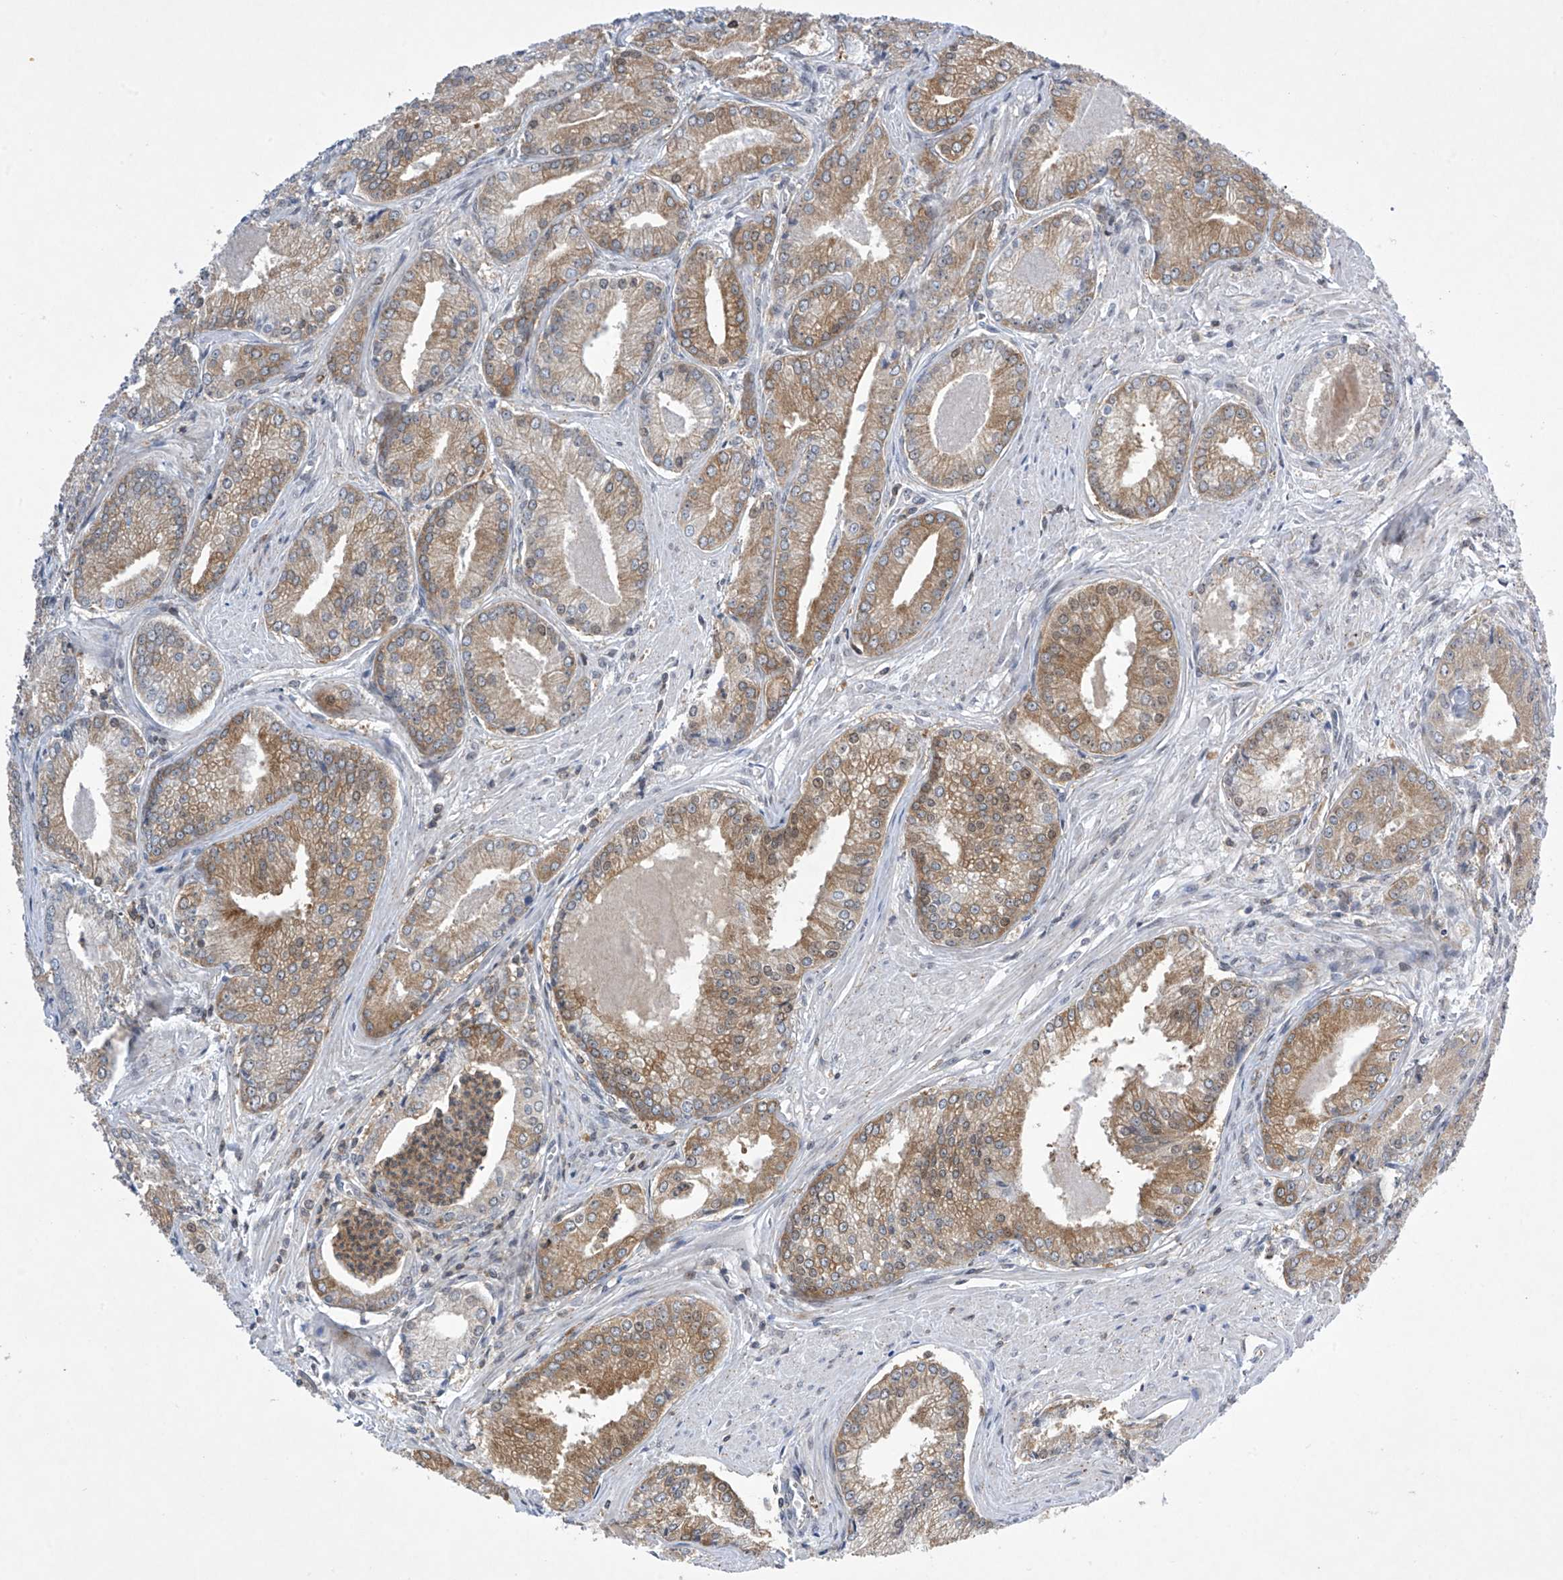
{"staining": {"intensity": "moderate", "quantity": ">75%", "location": "cytoplasmic/membranous"}, "tissue": "prostate cancer", "cell_type": "Tumor cells", "image_type": "cancer", "snomed": [{"axis": "morphology", "description": "Adenocarcinoma, Low grade"}, {"axis": "topography", "description": "Prostate"}], "caption": "This histopathology image reveals immunohistochemistry staining of low-grade adenocarcinoma (prostate), with medium moderate cytoplasmic/membranous positivity in about >75% of tumor cells.", "gene": "MSL3", "patient": {"sex": "male", "age": 54}}